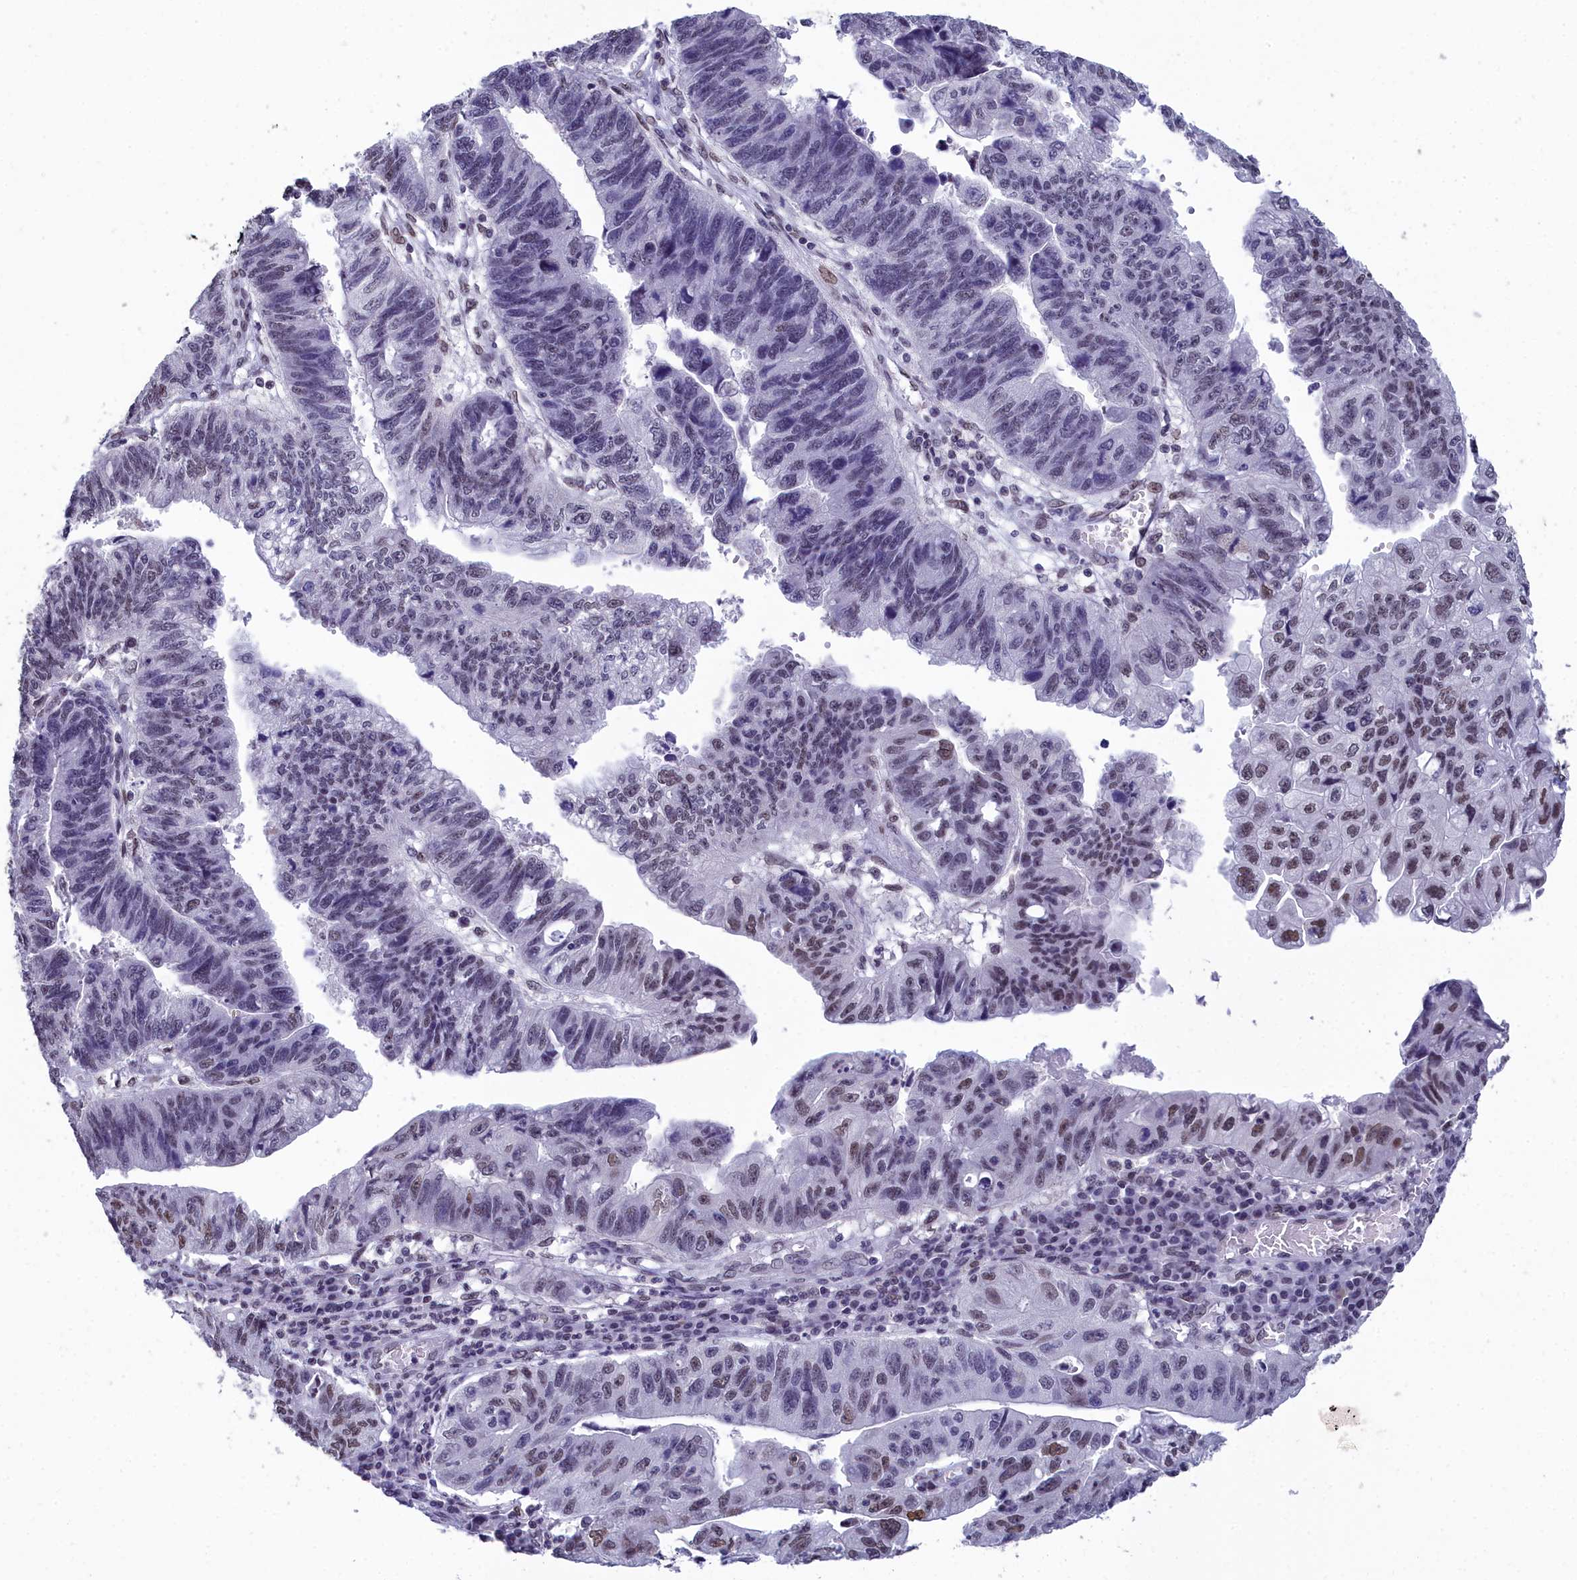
{"staining": {"intensity": "moderate", "quantity": "<25%", "location": "nuclear"}, "tissue": "stomach cancer", "cell_type": "Tumor cells", "image_type": "cancer", "snomed": [{"axis": "morphology", "description": "Adenocarcinoma, NOS"}, {"axis": "topography", "description": "Stomach"}], "caption": "Immunohistochemical staining of stomach cancer (adenocarcinoma) demonstrates low levels of moderate nuclear staining in approximately <25% of tumor cells.", "gene": "CCDC97", "patient": {"sex": "male", "age": 59}}